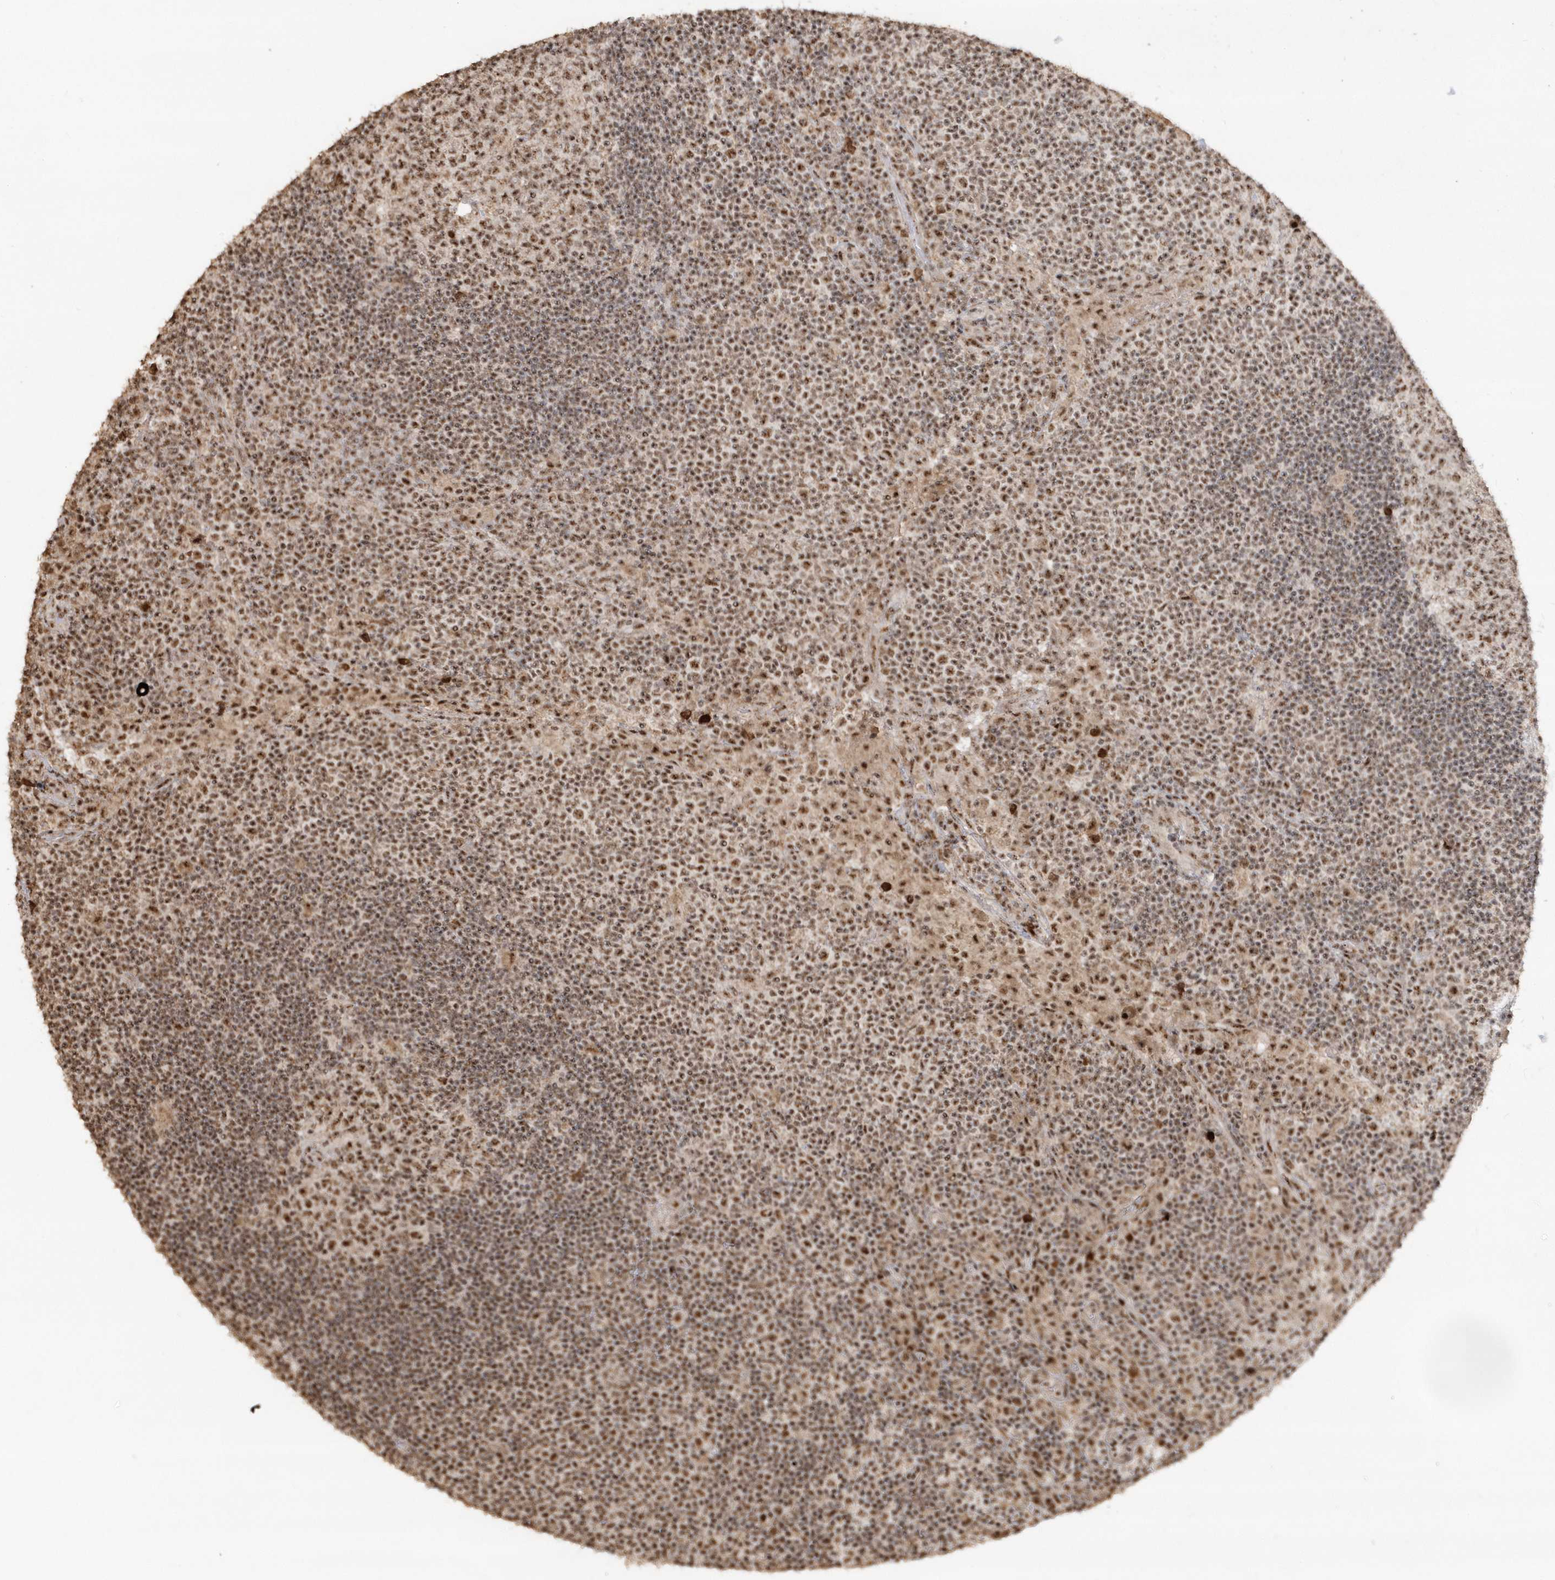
{"staining": {"intensity": "moderate", "quantity": ">75%", "location": "nuclear"}, "tissue": "lymph node", "cell_type": "Germinal center cells", "image_type": "normal", "snomed": [{"axis": "morphology", "description": "Normal tissue, NOS"}, {"axis": "topography", "description": "Lymph node"}], "caption": "Immunohistochemical staining of benign lymph node shows >75% levels of moderate nuclear protein positivity in approximately >75% of germinal center cells. (DAB = brown stain, brightfield microscopy at high magnification).", "gene": "POLR3B", "patient": {"sex": "female", "age": 53}}